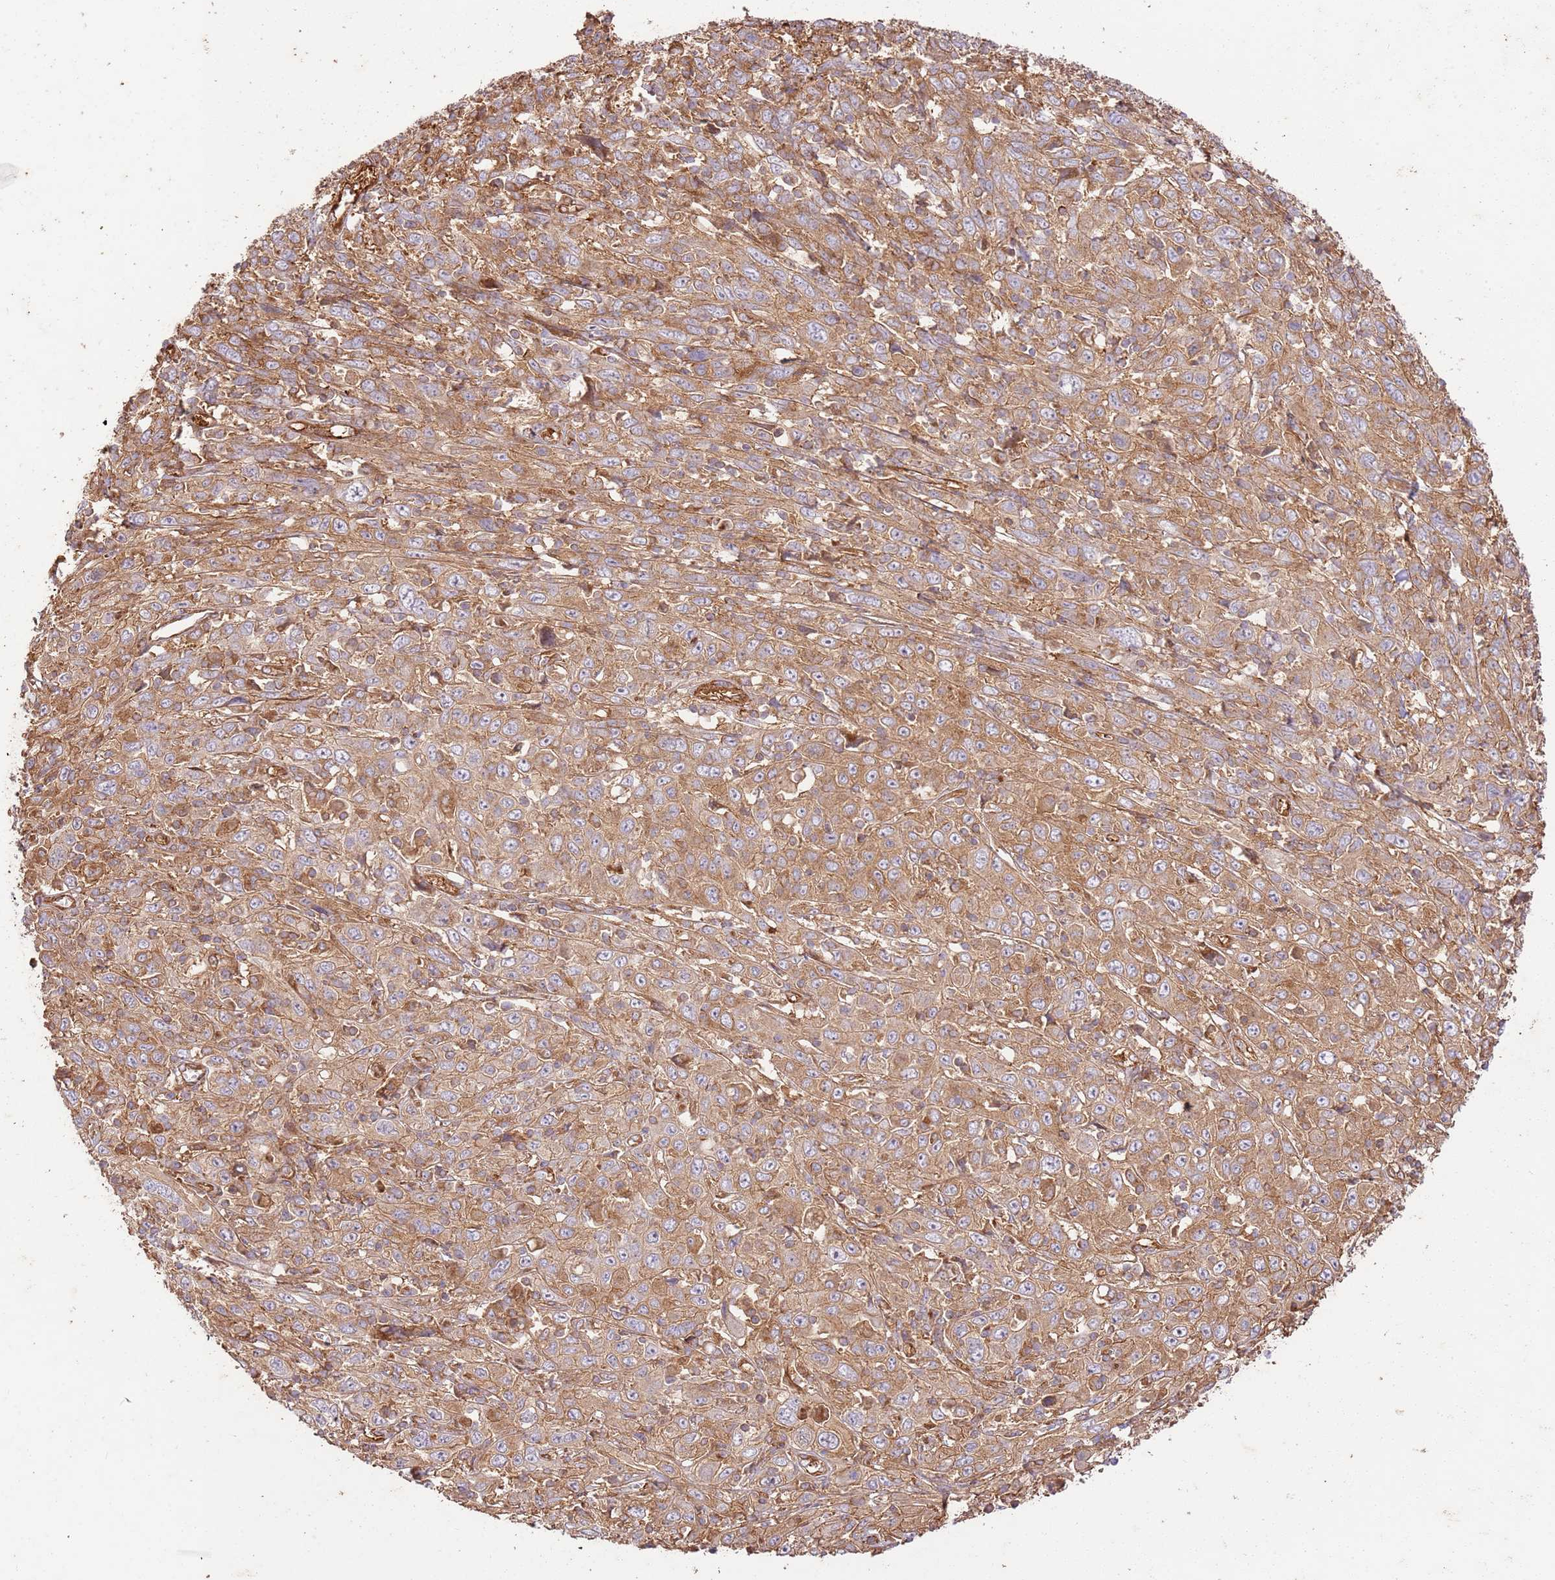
{"staining": {"intensity": "moderate", "quantity": ">75%", "location": "cytoplasmic/membranous"}, "tissue": "cervical cancer", "cell_type": "Tumor cells", "image_type": "cancer", "snomed": [{"axis": "morphology", "description": "Squamous cell carcinoma, NOS"}, {"axis": "topography", "description": "Cervix"}], "caption": "Squamous cell carcinoma (cervical) was stained to show a protein in brown. There is medium levels of moderate cytoplasmic/membranous staining in approximately >75% of tumor cells.", "gene": "ZBTB39", "patient": {"sex": "female", "age": 46}}